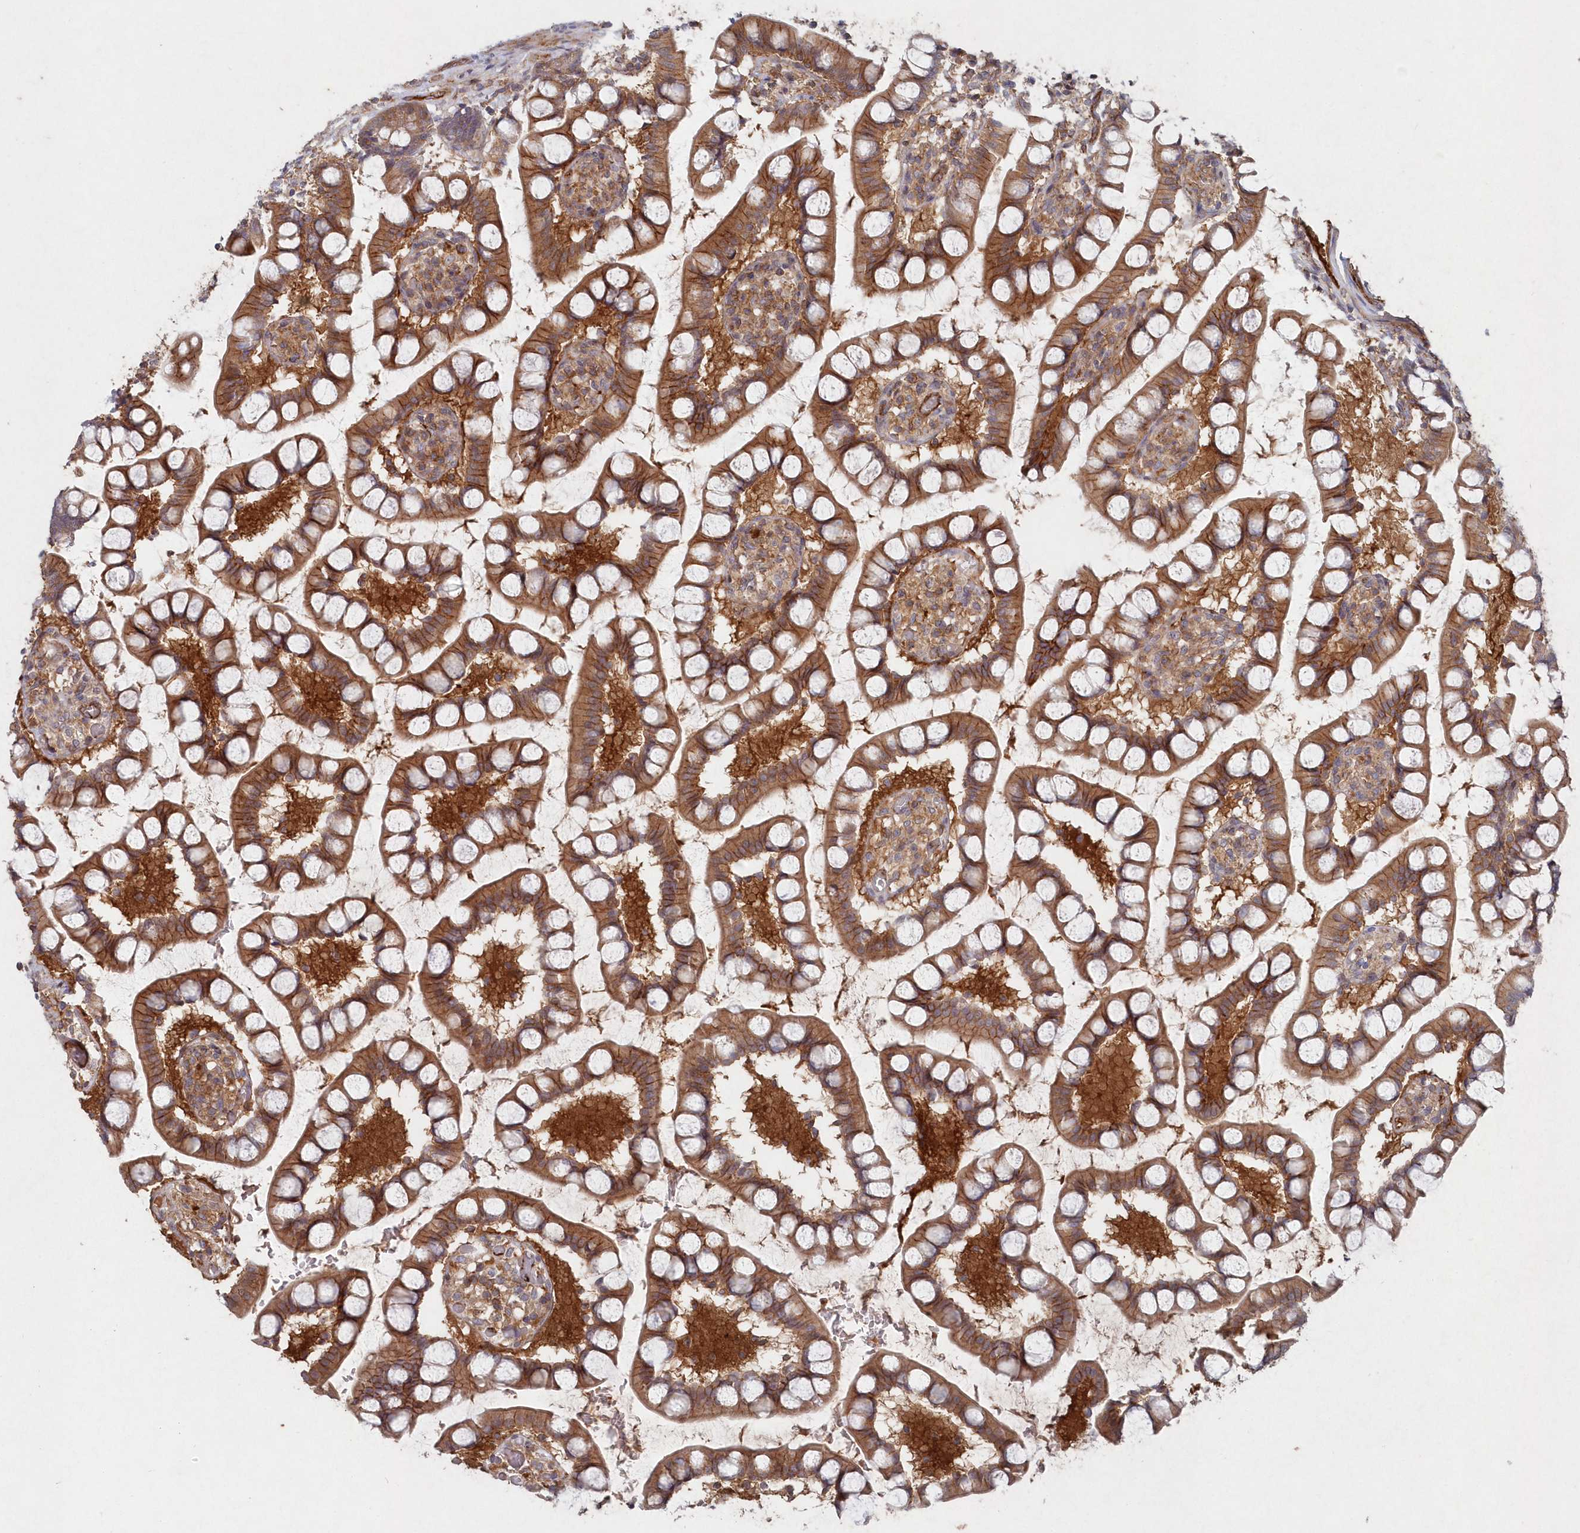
{"staining": {"intensity": "moderate", "quantity": ">75%", "location": "cytoplasmic/membranous"}, "tissue": "small intestine", "cell_type": "Glandular cells", "image_type": "normal", "snomed": [{"axis": "morphology", "description": "Normal tissue, NOS"}, {"axis": "topography", "description": "Small intestine"}], "caption": "Immunohistochemical staining of normal small intestine demonstrates moderate cytoplasmic/membranous protein staining in approximately >75% of glandular cells.", "gene": "ABHD14B", "patient": {"sex": "male", "age": 52}}